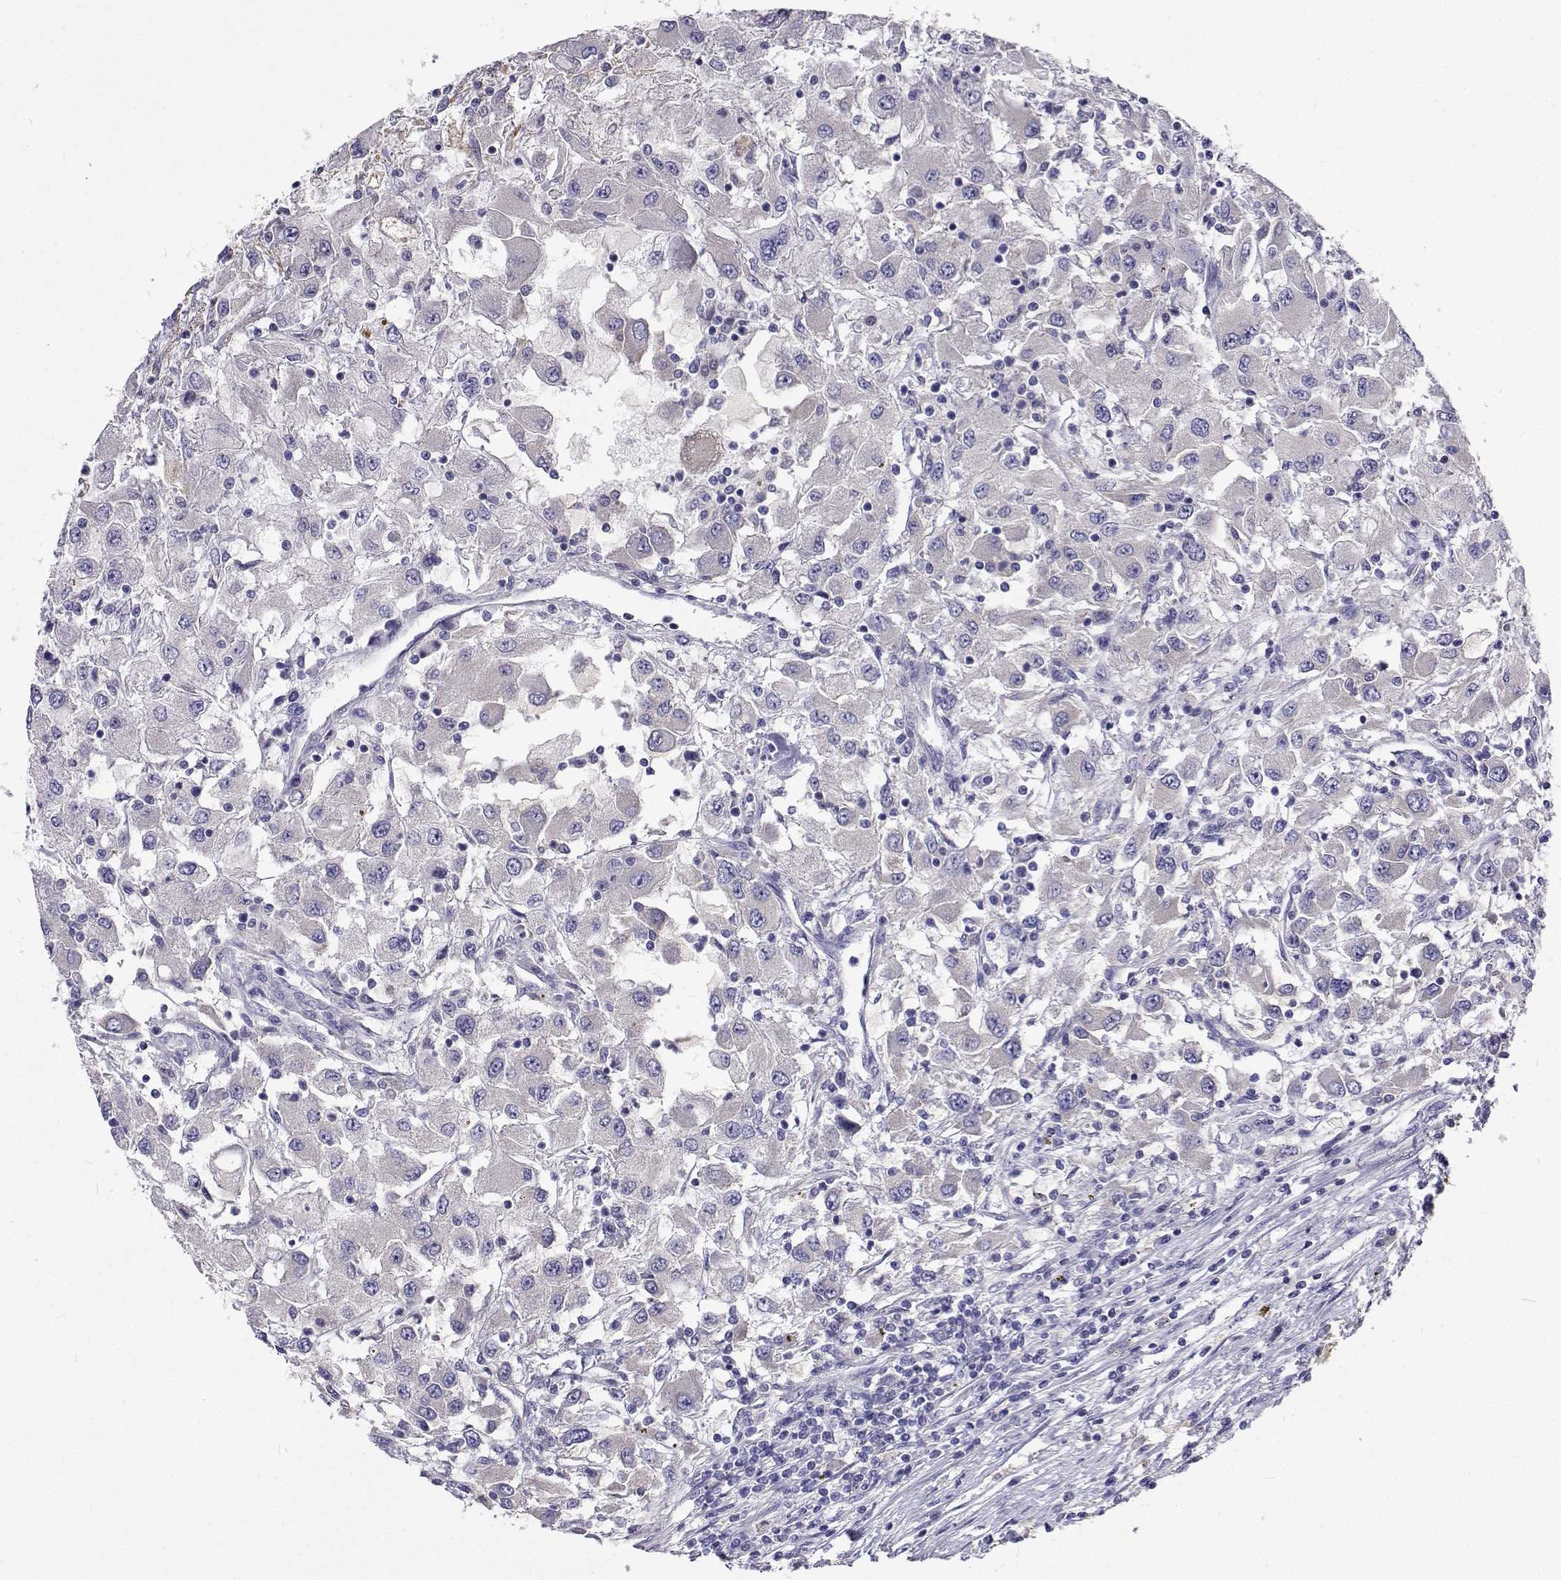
{"staining": {"intensity": "negative", "quantity": "none", "location": "none"}, "tissue": "renal cancer", "cell_type": "Tumor cells", "image_type": "cancer", "snomed": [{"axis": "morphology", "description": "Adenocarcinoma, NOS"}, {"axis": "topography", "description": "Kidney"}], "caption": "The image displays no staining of tumor cells in renal cancer (adenocarcinoma).", "gene": "LHFPL7", "patient": {"sex": "female", "age": 67}}